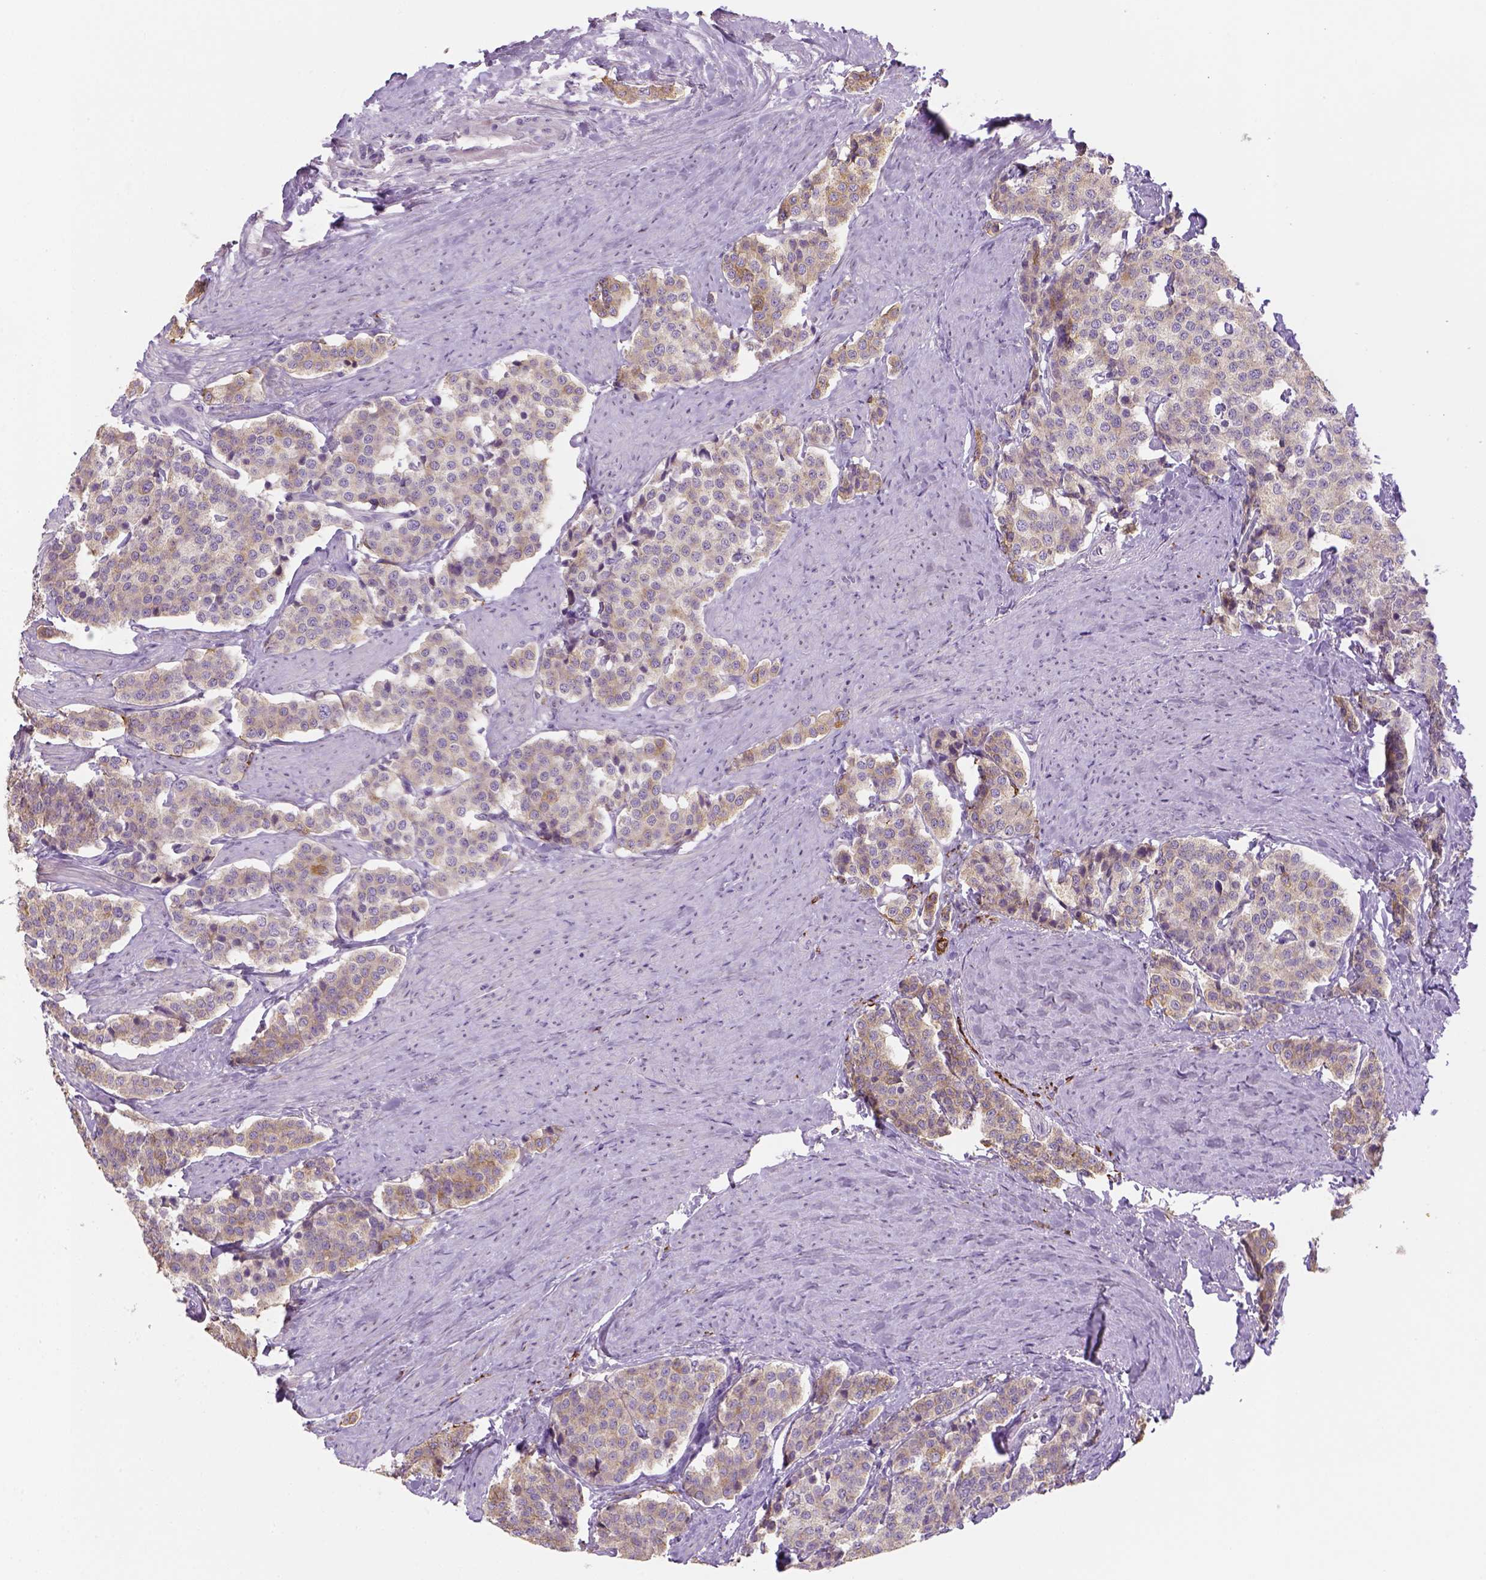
{"staining": {"intensity": "weak", "quantity": "<25%", "location": "cytoplasmic/membranous"}, "tissue": "carcinoid", "cell_type": "Tumor cells", "image_type": "cancer", "snomed": [{"axis": "morphology", "description": "Carcinoid, malignant, NOS"}, {"axis": "topography", "description": "Small intestine"}], "caption": "The photomicrograph displays no significant staining in tumor cells of carcinoid.", "gene": "CACNB1", "patient": {"sex": "female", "age": 58}}